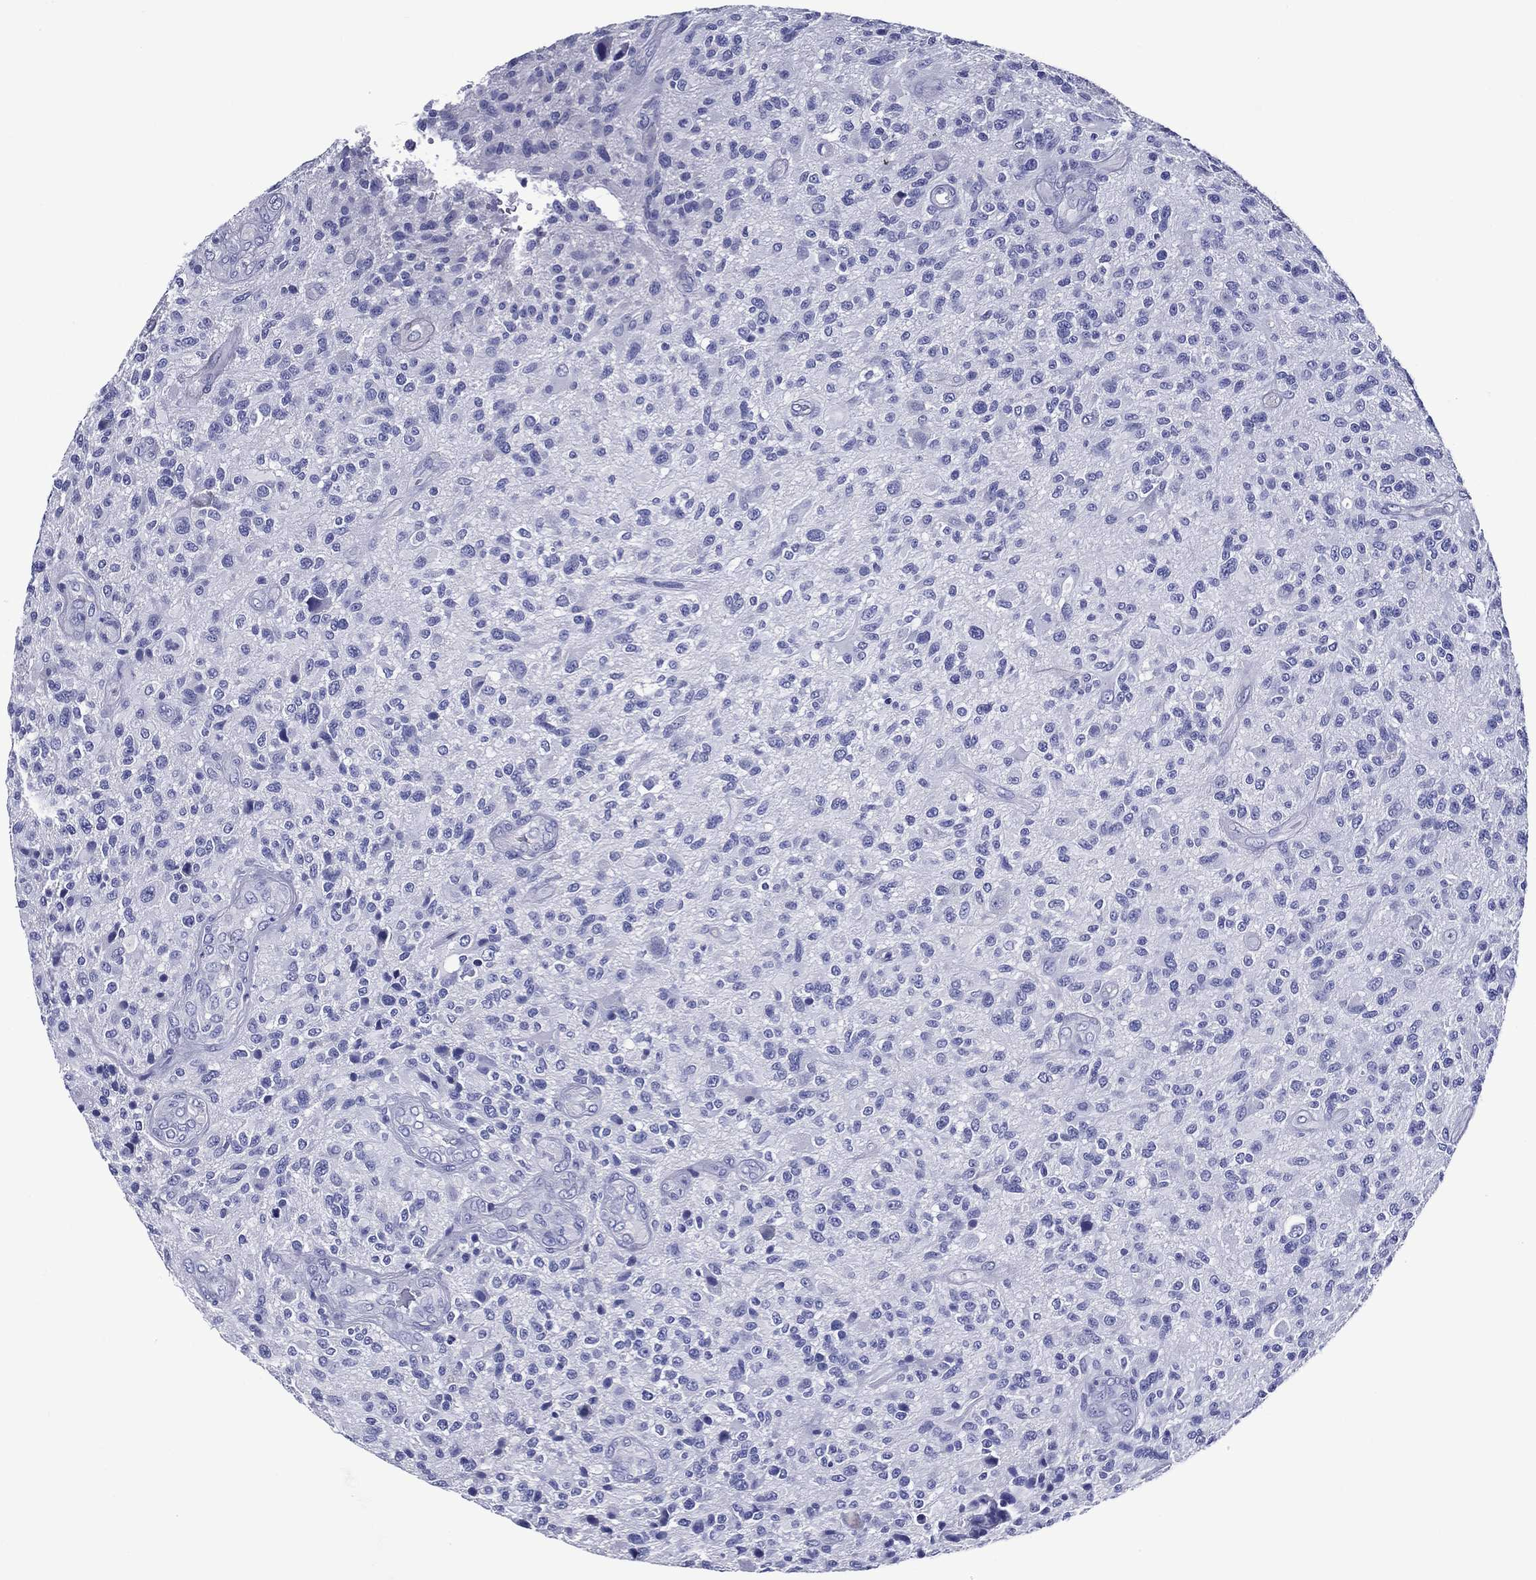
{"staining": {"intensity": "negative", "quantity": "none", "location": "none"}, "tissue": "glioma", "cell_type": "Tumor cells", "image_type": "cancer", "snomed": [{"axis": "morphology", "description": "Glioma, malignant, High grade"}, {"axis": "topography", "description": "Brain"}], "caption": "This image is of malignant glioma (high-grade) stained with immunohistochemistry to label a protein in brown with the nuclei are counter-stained blue. There is no expression in tumor cells.", "gene": "ACE2", "patient": {"sex": "male", "age": 47}}